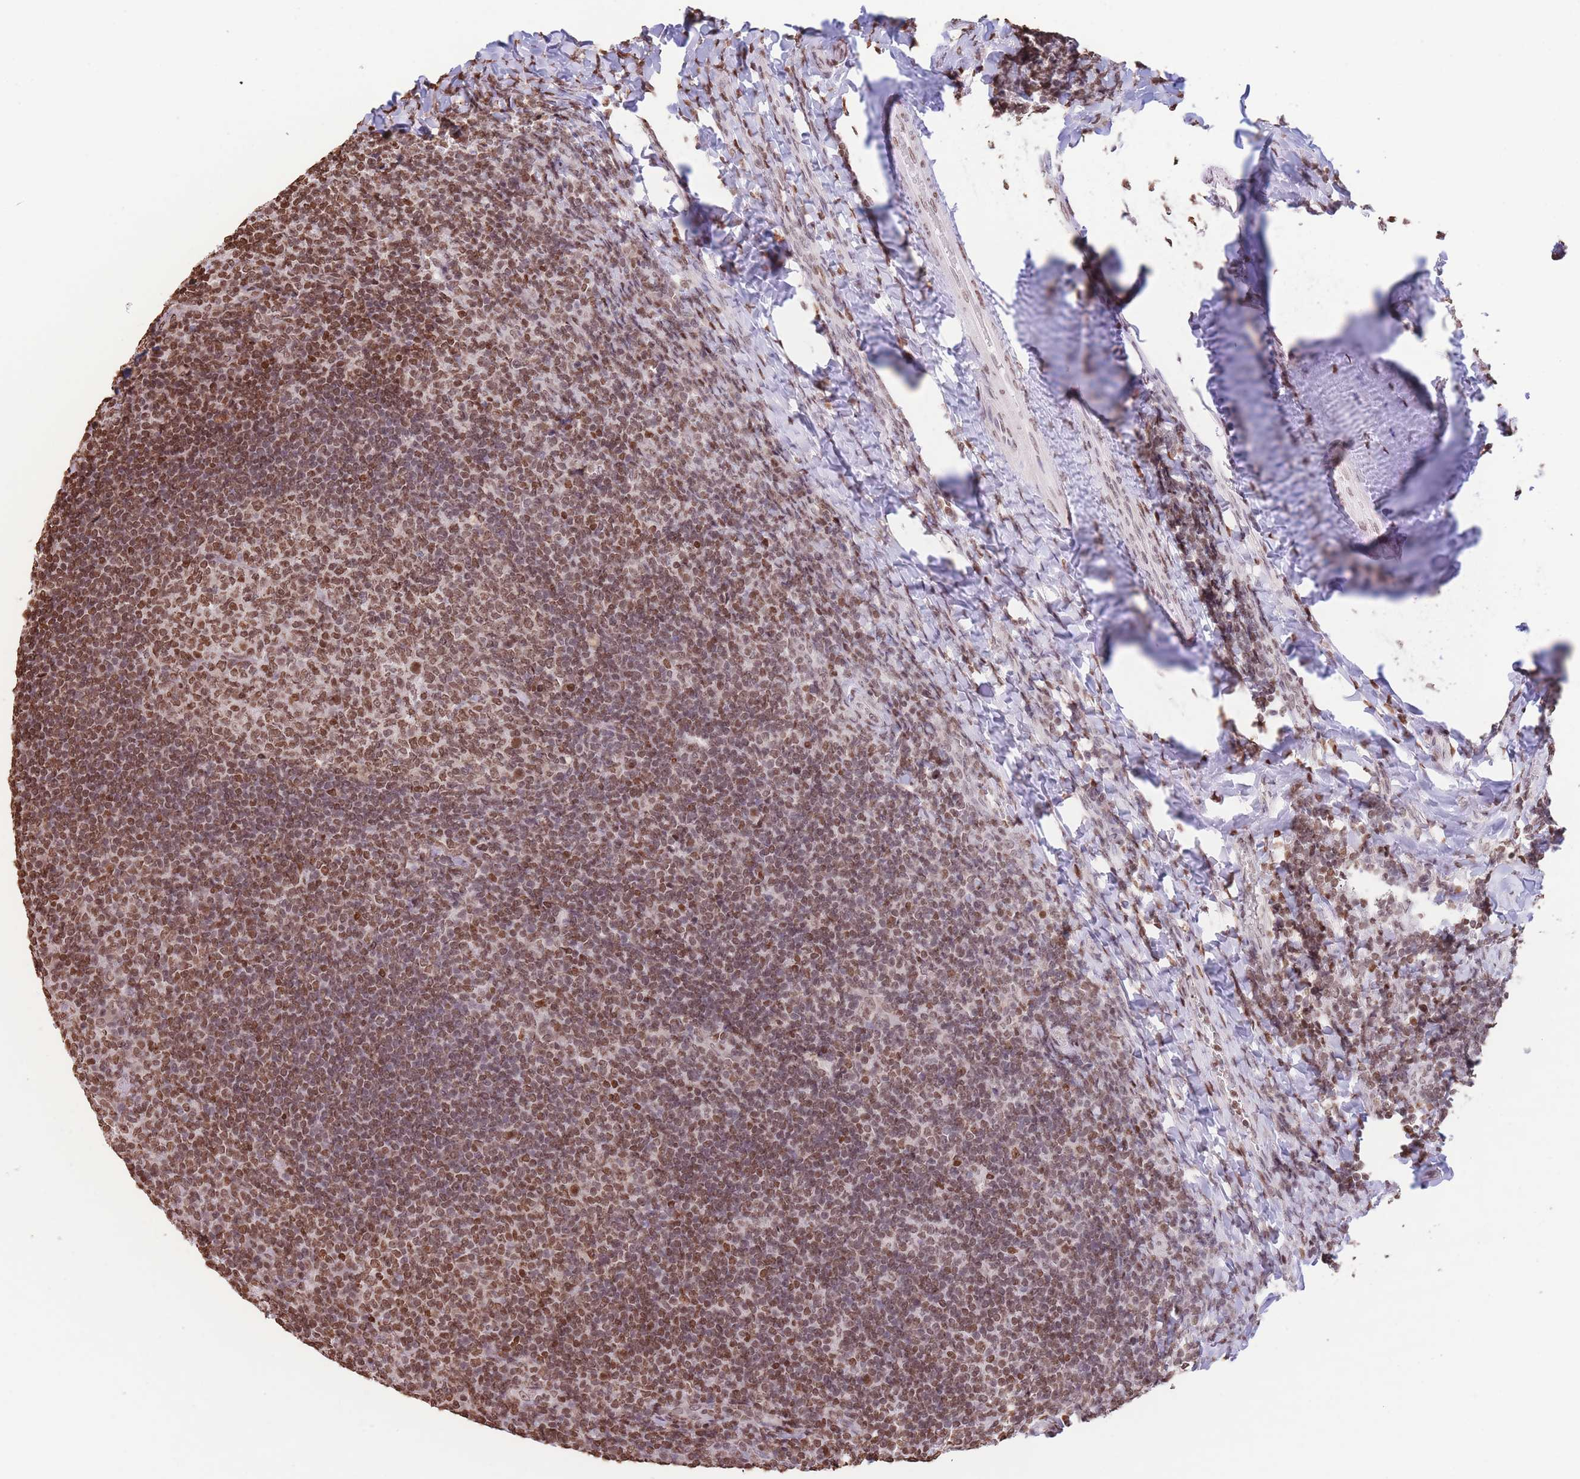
{"staining": {"intensity": "moderate", "quantity": ">75%", "location": "nuclear"}, "tissue": "tonsil", "cell_type": "Germinal center cells", "image_type": "normal", "snomed": [{"axis": "morphology", "description": "Normal tissue, NOS"}, {"axis": "topography", "description": "Tonsil"}], "caption": "Moderate nuclear expression for a protein is appreciated in about >75% of germinal center cells of unremarkable tonsil using immunohistochemistry.", "gene": "H2BC10", "patient": {"sex": "female", "age": 10}}